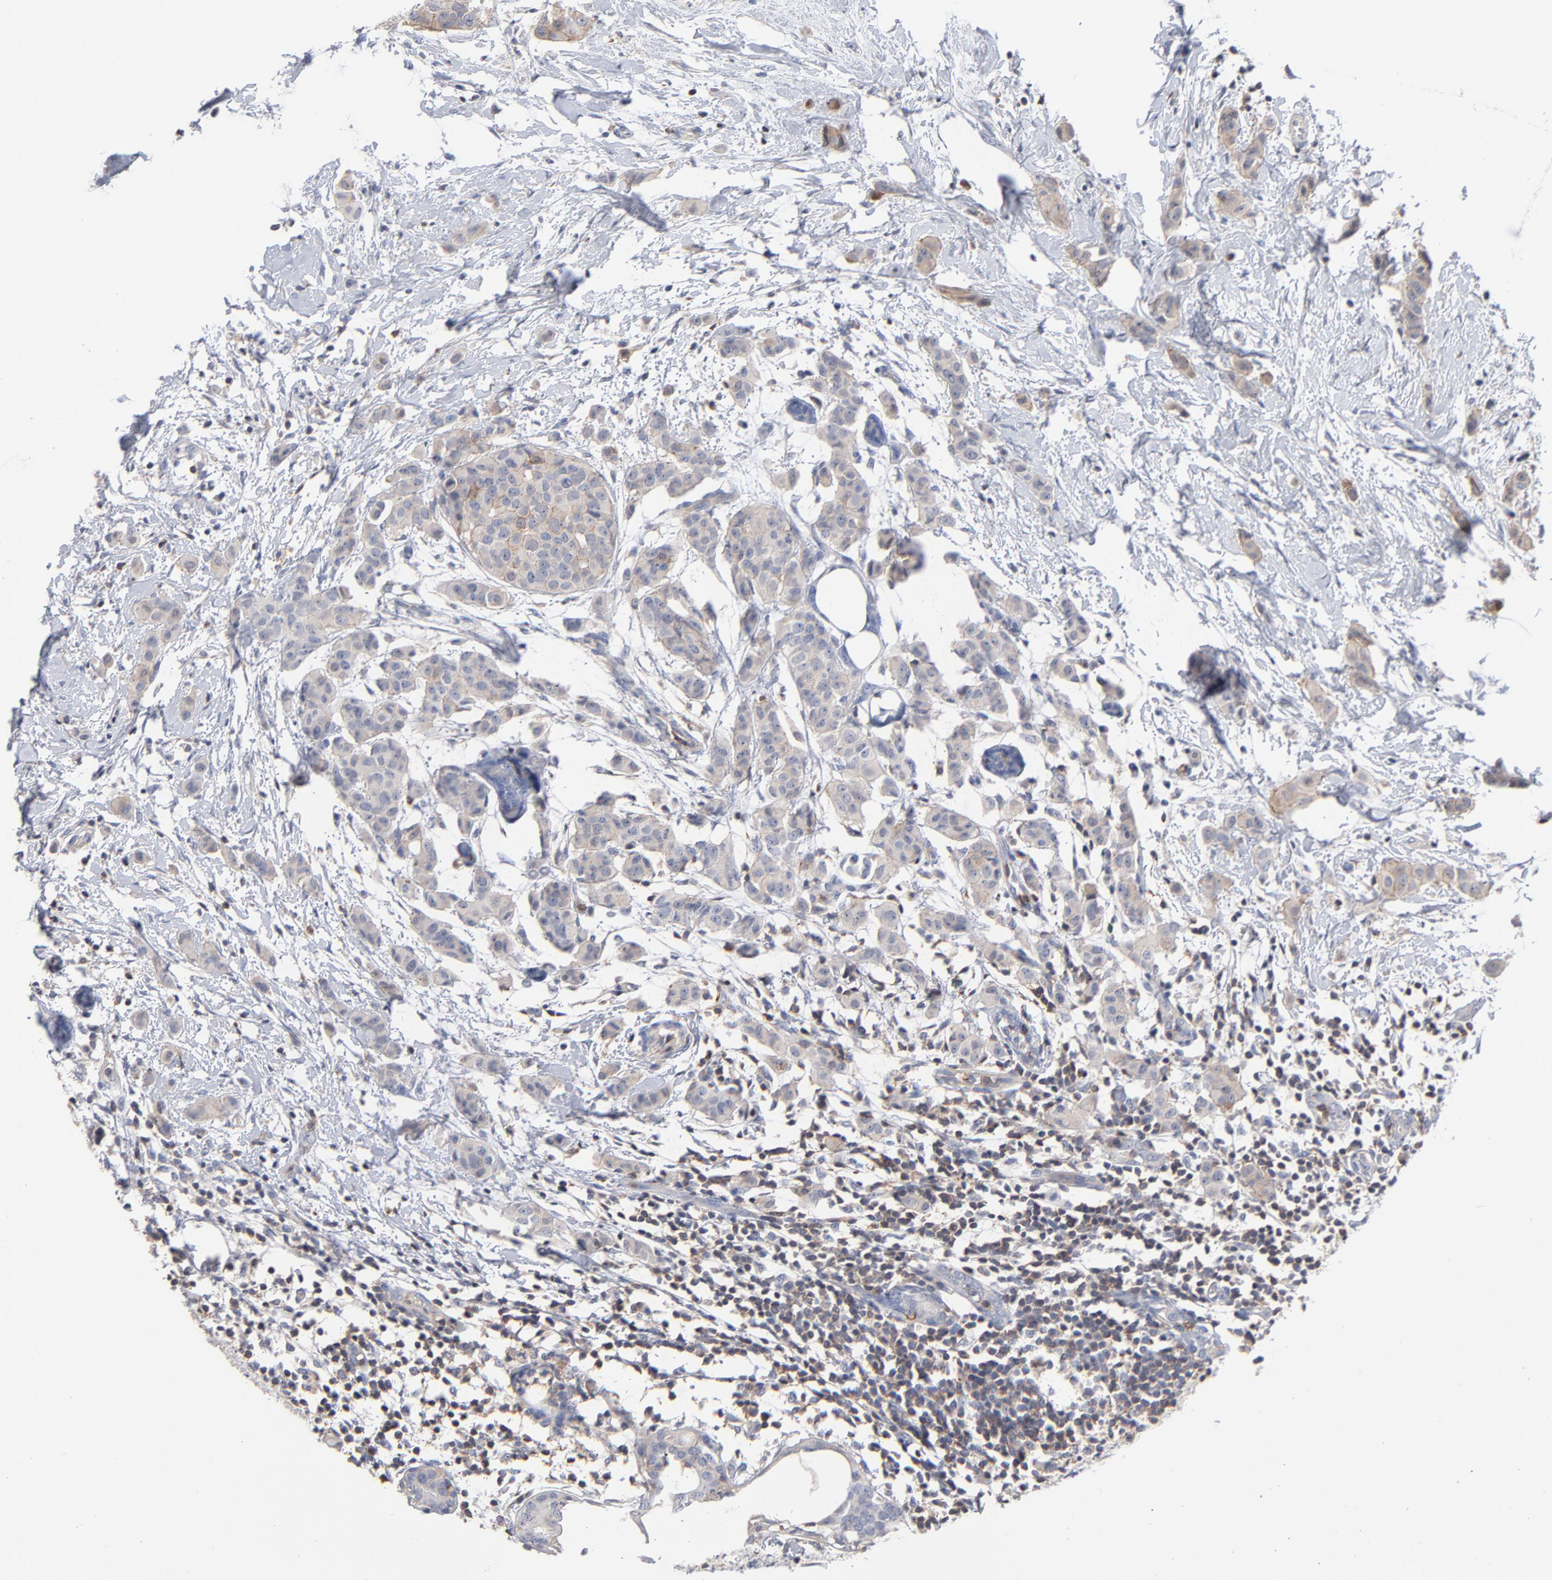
{"staining": {"intensity": "weak", "quantity": ">75%", "location": "cytoplasmic/membranous"}, "tissue": "breast cancer", "cell_type": "Tumor cells", "image_type": "cancer", "snomed": [{"axis": "morphology", "description": "Duct carcinoma"}, {"axis": "topography", "description": "Breast"}], "caption": "Breast cancer tissue shows weak cytoplasmic/membranous expression in about >75% of tumor cells", "gene": "PDLIM2", "patient": {"sex": "female", "age": 40}}